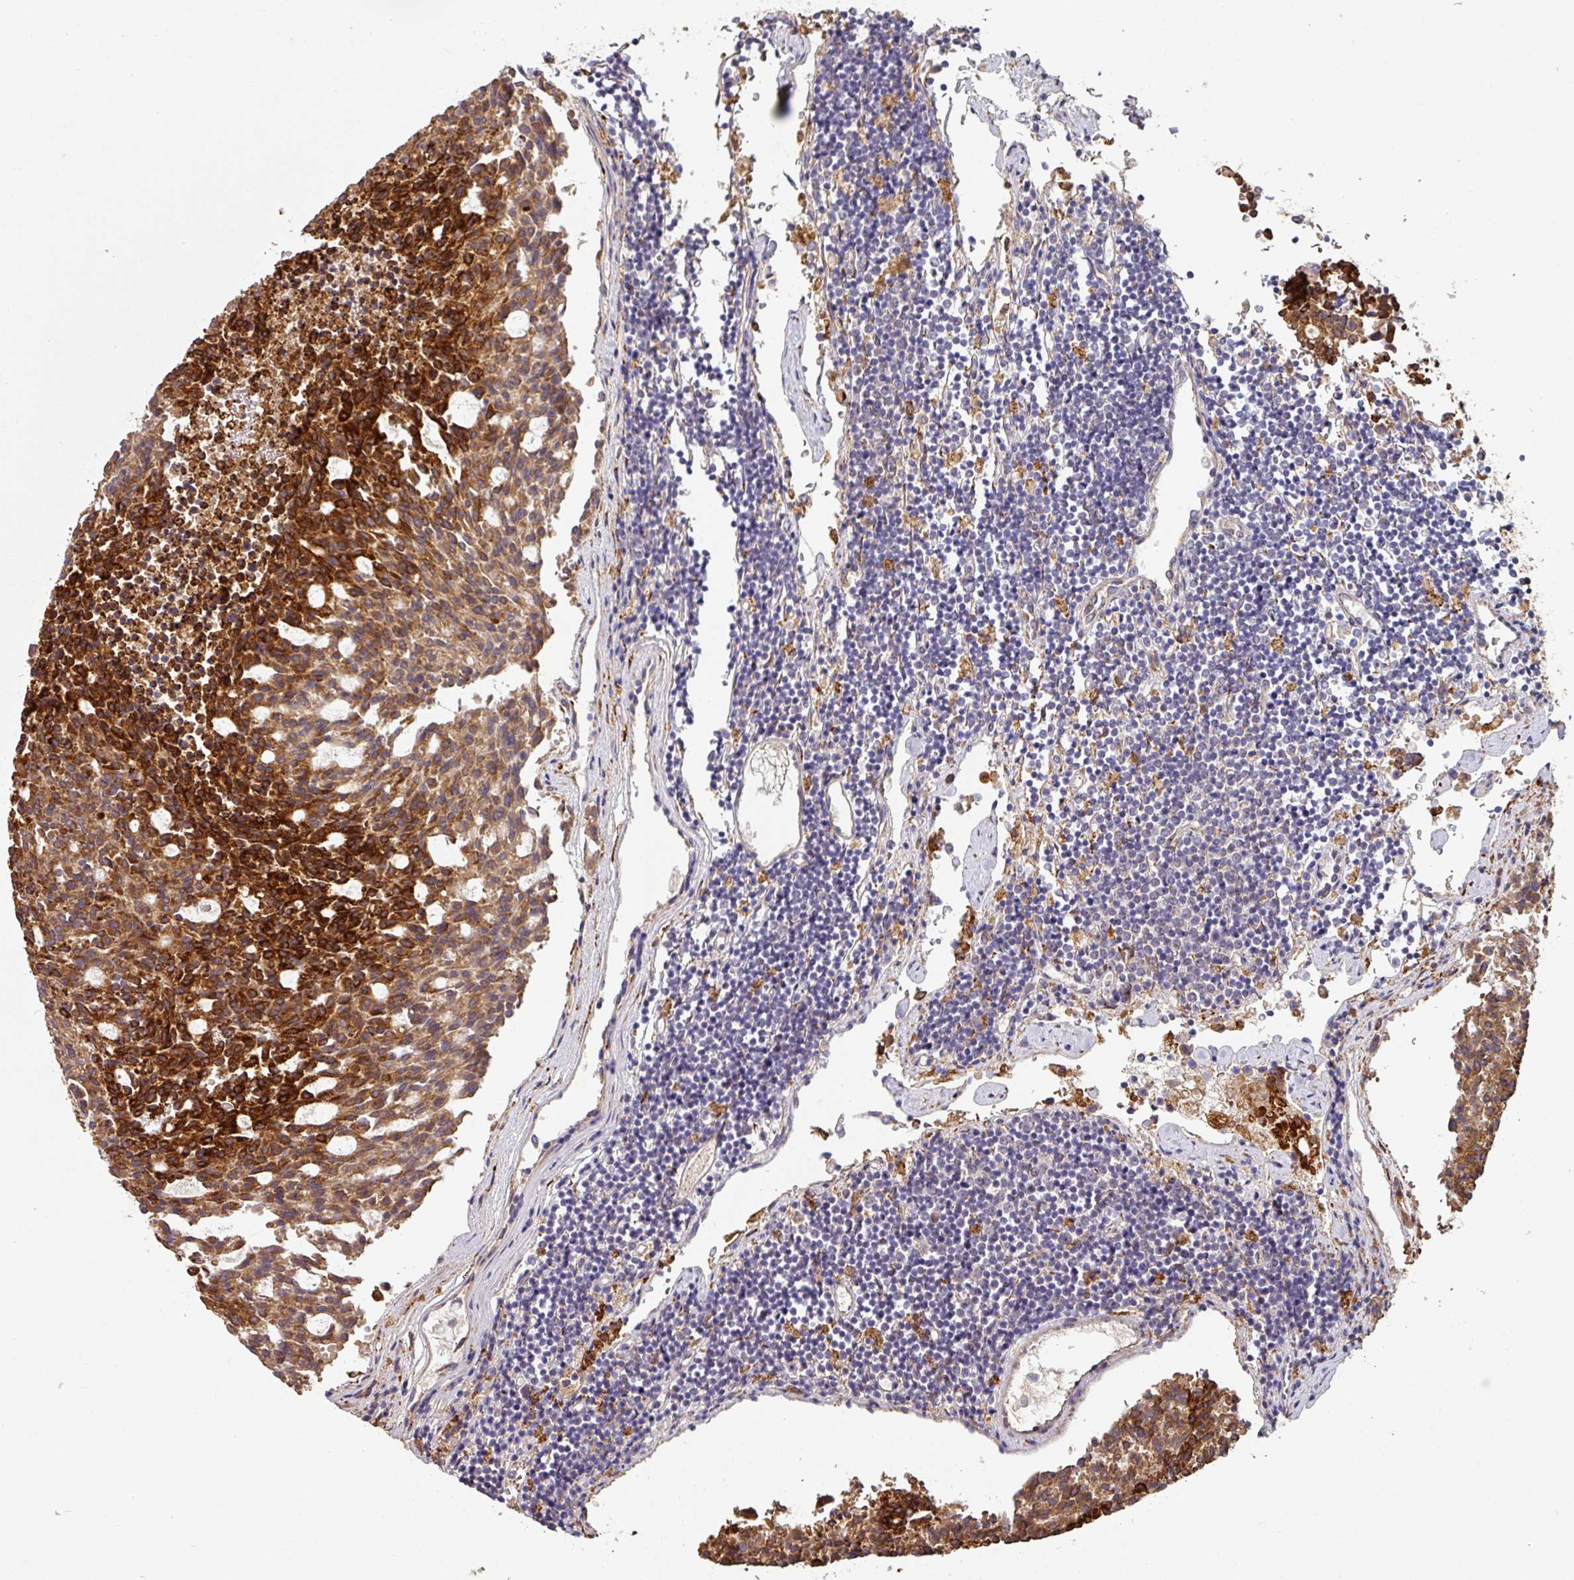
{"staining": {"intensity": "strong", "quantity": ">75%", "location": "cytoplasmic/membranous"}, "tissue": "carcinoid", "cell_type": "Tumor cells", "image_type": "cancer", "snomed": [{"axis": "morphology", "description": "Carcinoid, malignant, NOS"}, {"axis": "topography", "description": "Pancreas"}], "caption": "Immunohistochemical staining of human carcinoid shows strong cytoplasmic/membranous protein expression in about >75% of tumor cells.", "gene": "ZNF268", "patient": {"sex": "female", "age": 54}}